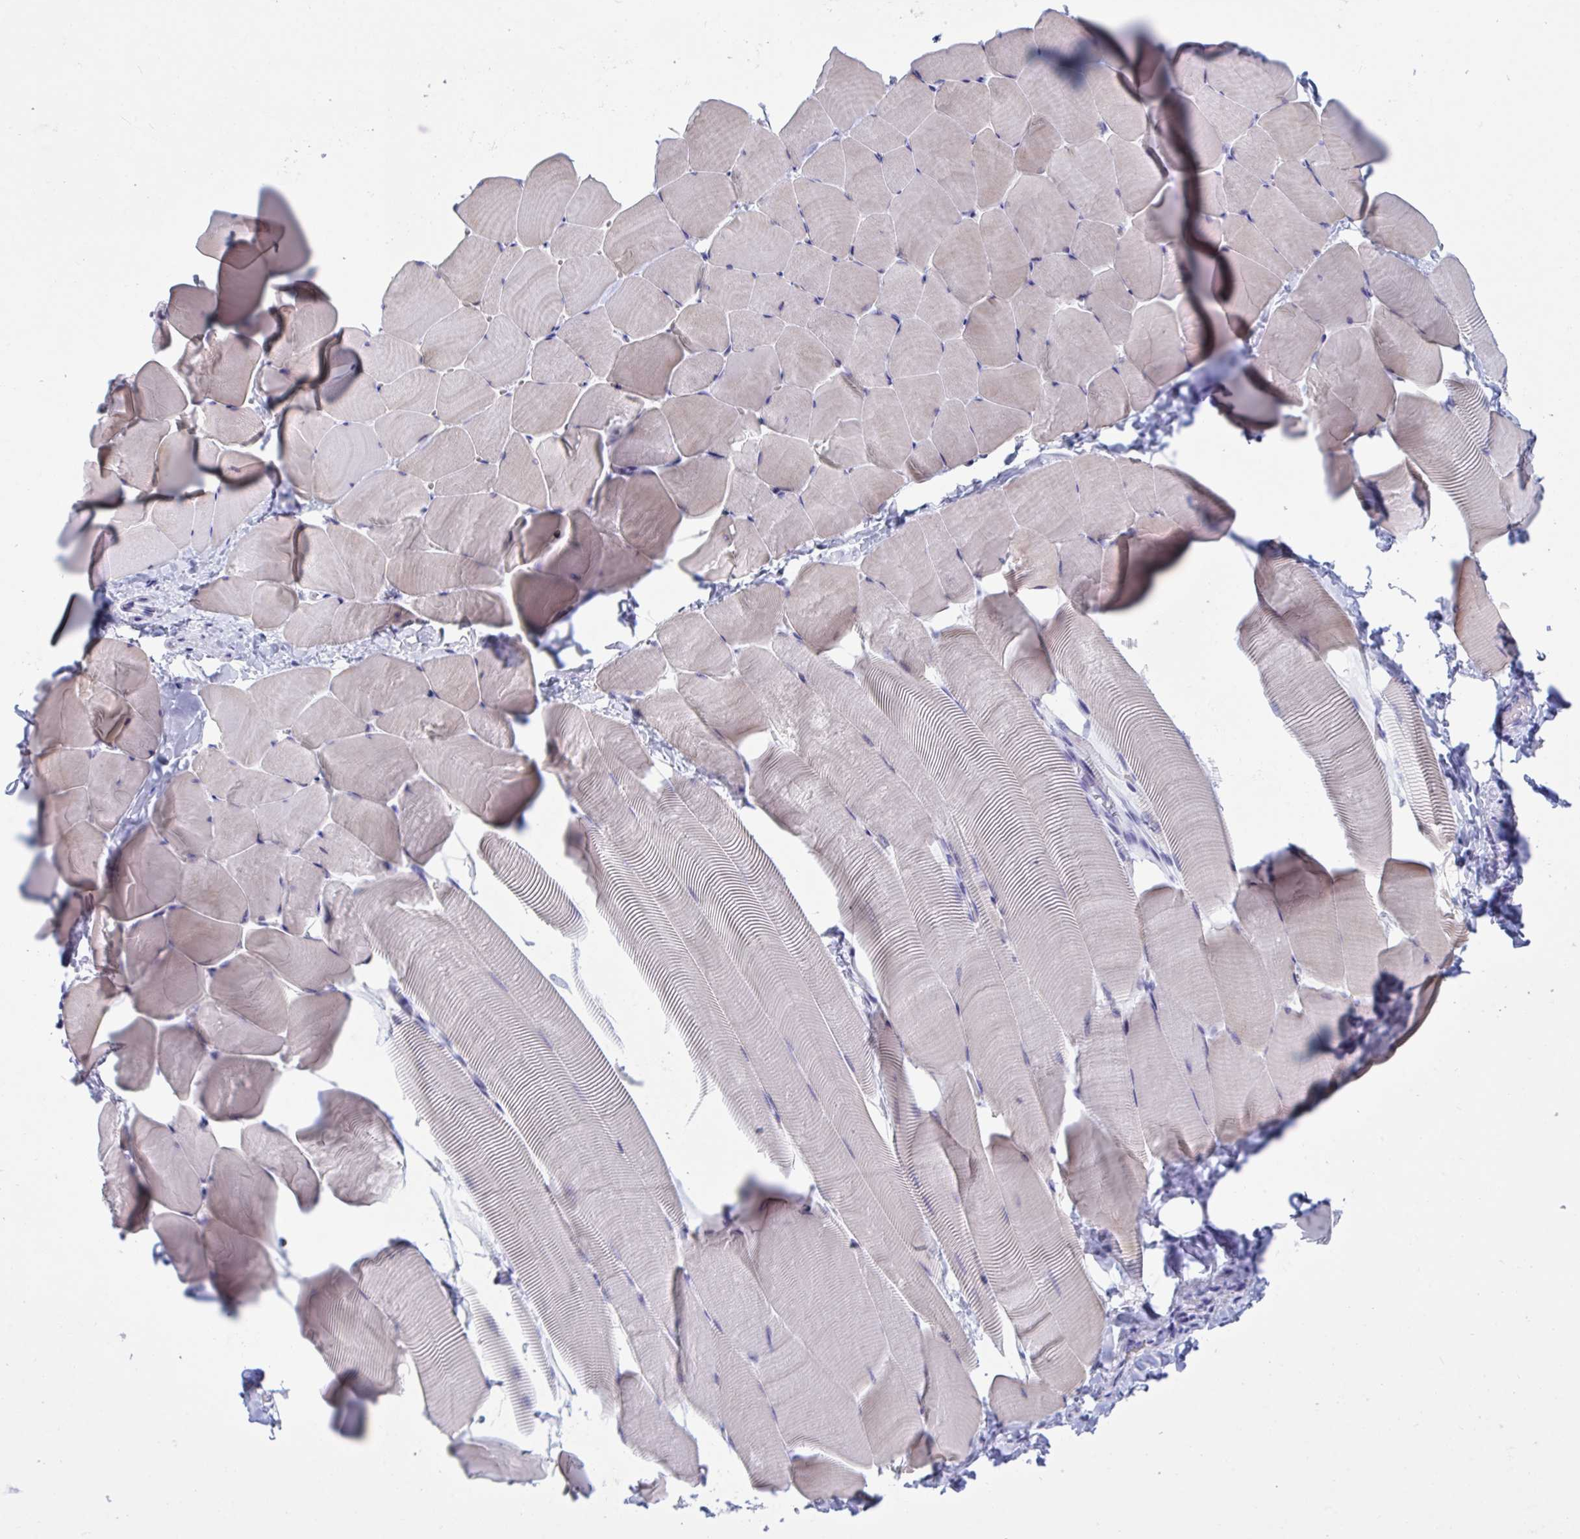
{"staining": {"intensity": "negative", "quantity": "none", "location": "none"}, "tissue": "skeletal muscle", "cell_type": "Myocytes", "image_type": "normal", "snomed": [{"axis": "morphology", "description": "Normal tissue, NOS"}, {"axis": "topography", "description": "Skeletal muscle"}], "caption": "High power microscopy photomicrograph of an immunohistochemistry (IHC) histopathology image of benign skeletal muscle, revealing no significant expression in myocytes.", "gene": "OXLD1", "patient": {"sex": "male", "age": 25}}